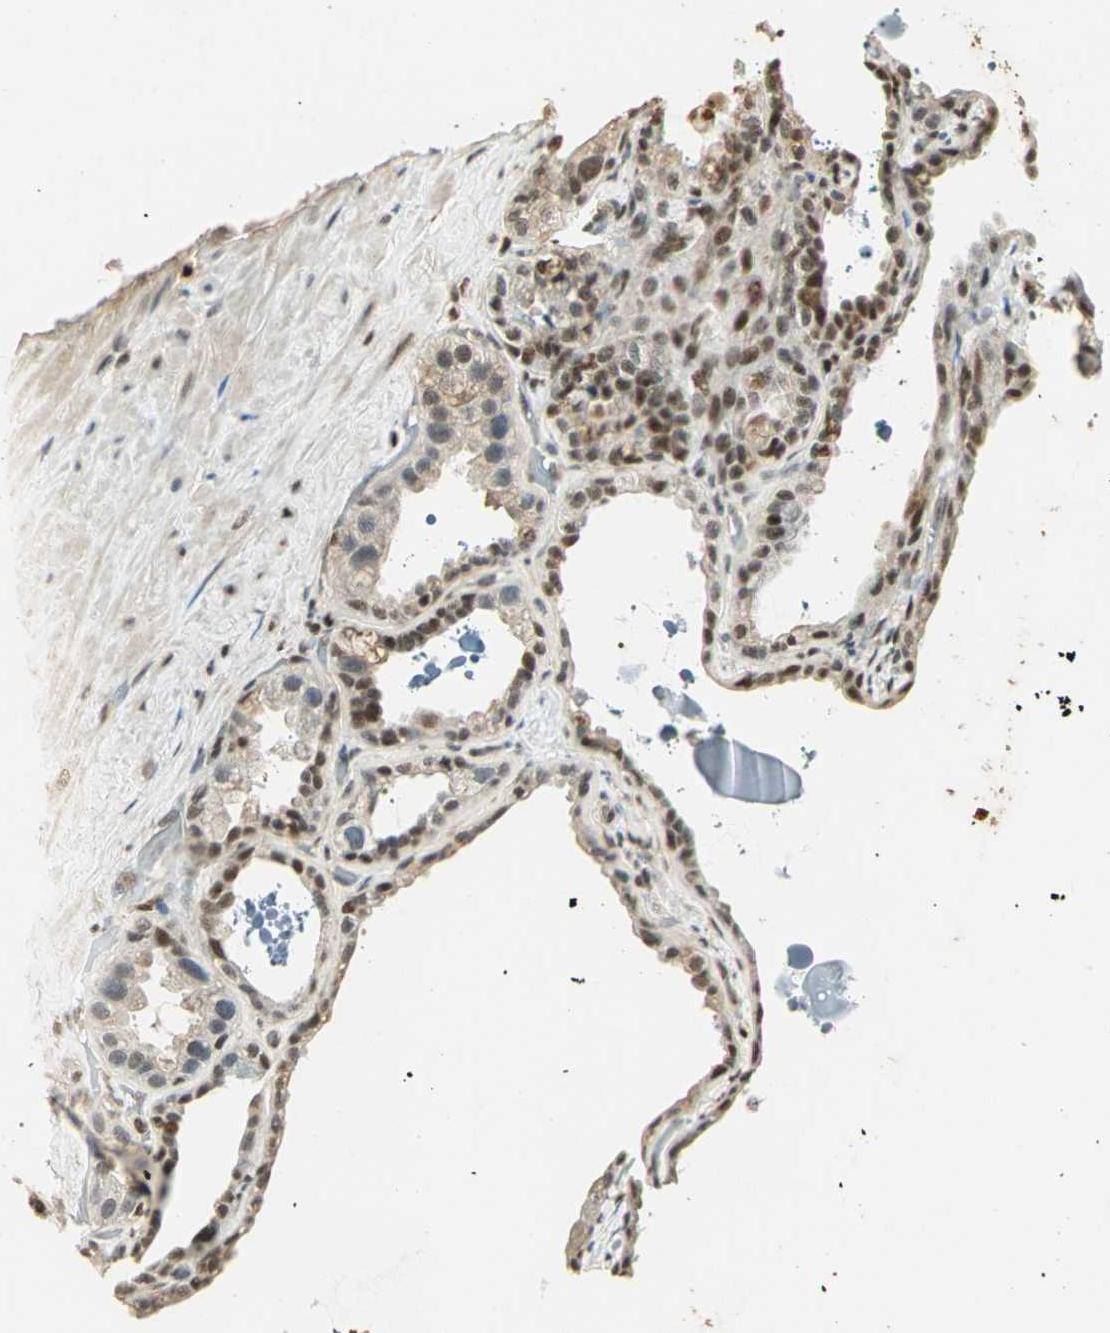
{"staining": {"intensity": "moderate", "quantity": "<25%", "location": "nuclear"}, "tissue": "seminal vesicle", "cell_type": "Glandular cells", "image_type": "normal", "snomed": [{"axis": "morphology", "description": "Normal tissue, NOS"}, {"axis": "morphology", "description": "Inflammation, NOS"}, {"axis": "topography", "description": "Urinary bladder"}, {"axis": "topography", "description": "Prostate"}, {"axis": "topography", "description": "Seminal veicle"}], "caption": "The image exhibits a brown stain indicating the presence of a protein in the nuclear of glandular cells in seminal vesicle. Nuclei are stained in blue.", "gene": "ELF1", "patient": {"sex": "male", "age": 82}}